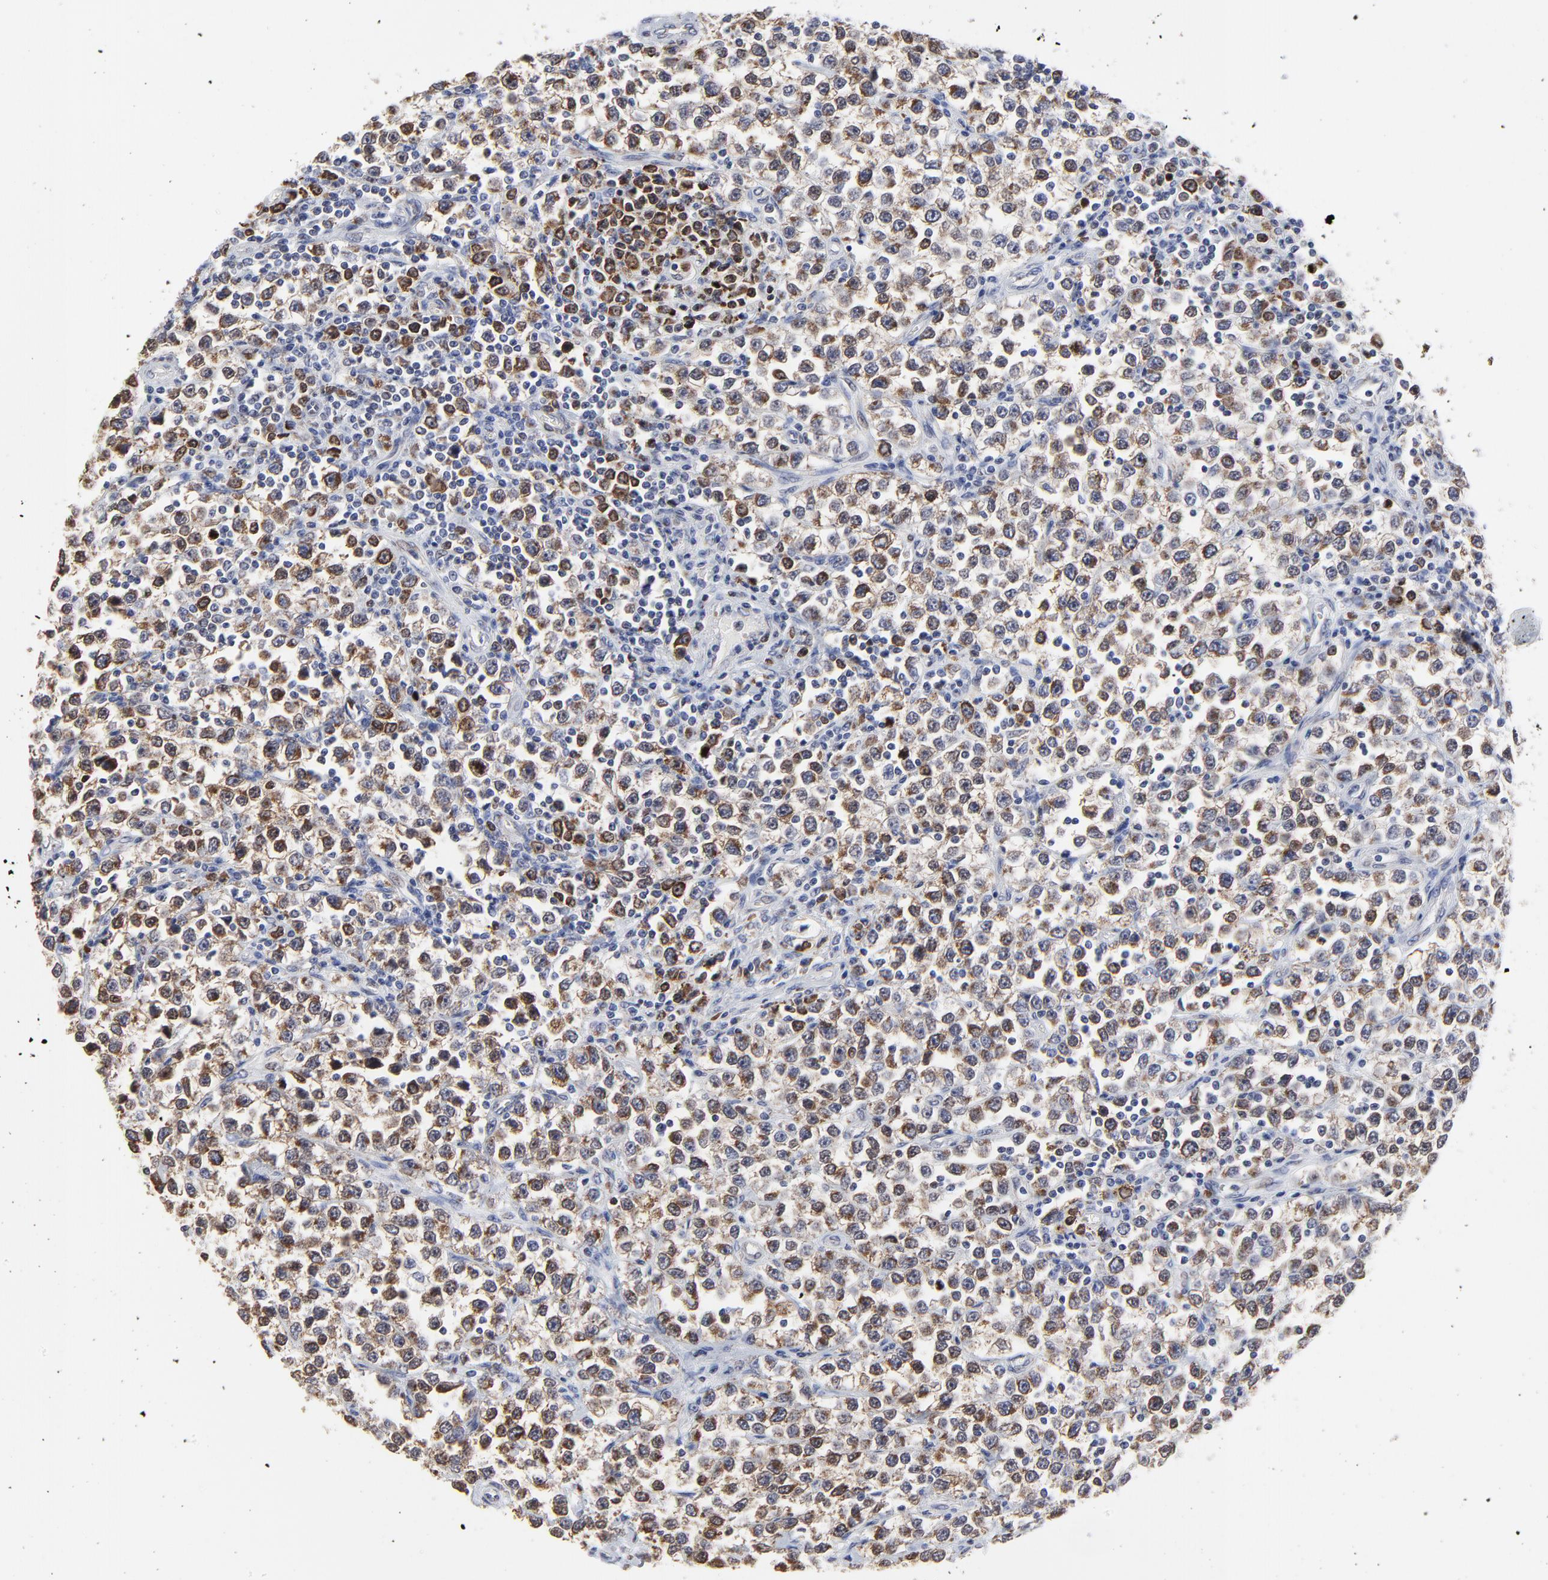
{"staining": {"intensity": "moderate", "quantity": ">75%", "location": "cytoplasmic/membranous"}, "tissue": "testis cancer", "cell_type": "Tumor cells", "image_type": "cancer", "snomed": [{"axis": "morphology", "description": "Seminoma, NOS"}, {"axis": "topography", "description": "Testis"}], "caption": "Brown immunohistochemical staining in testis cancer demonstrates moderate cytoplasmic/membranous positivity in about >75% of tumor cells.", "gene": "NCAPH", "patient": {"sex": "male", "age": 25}}